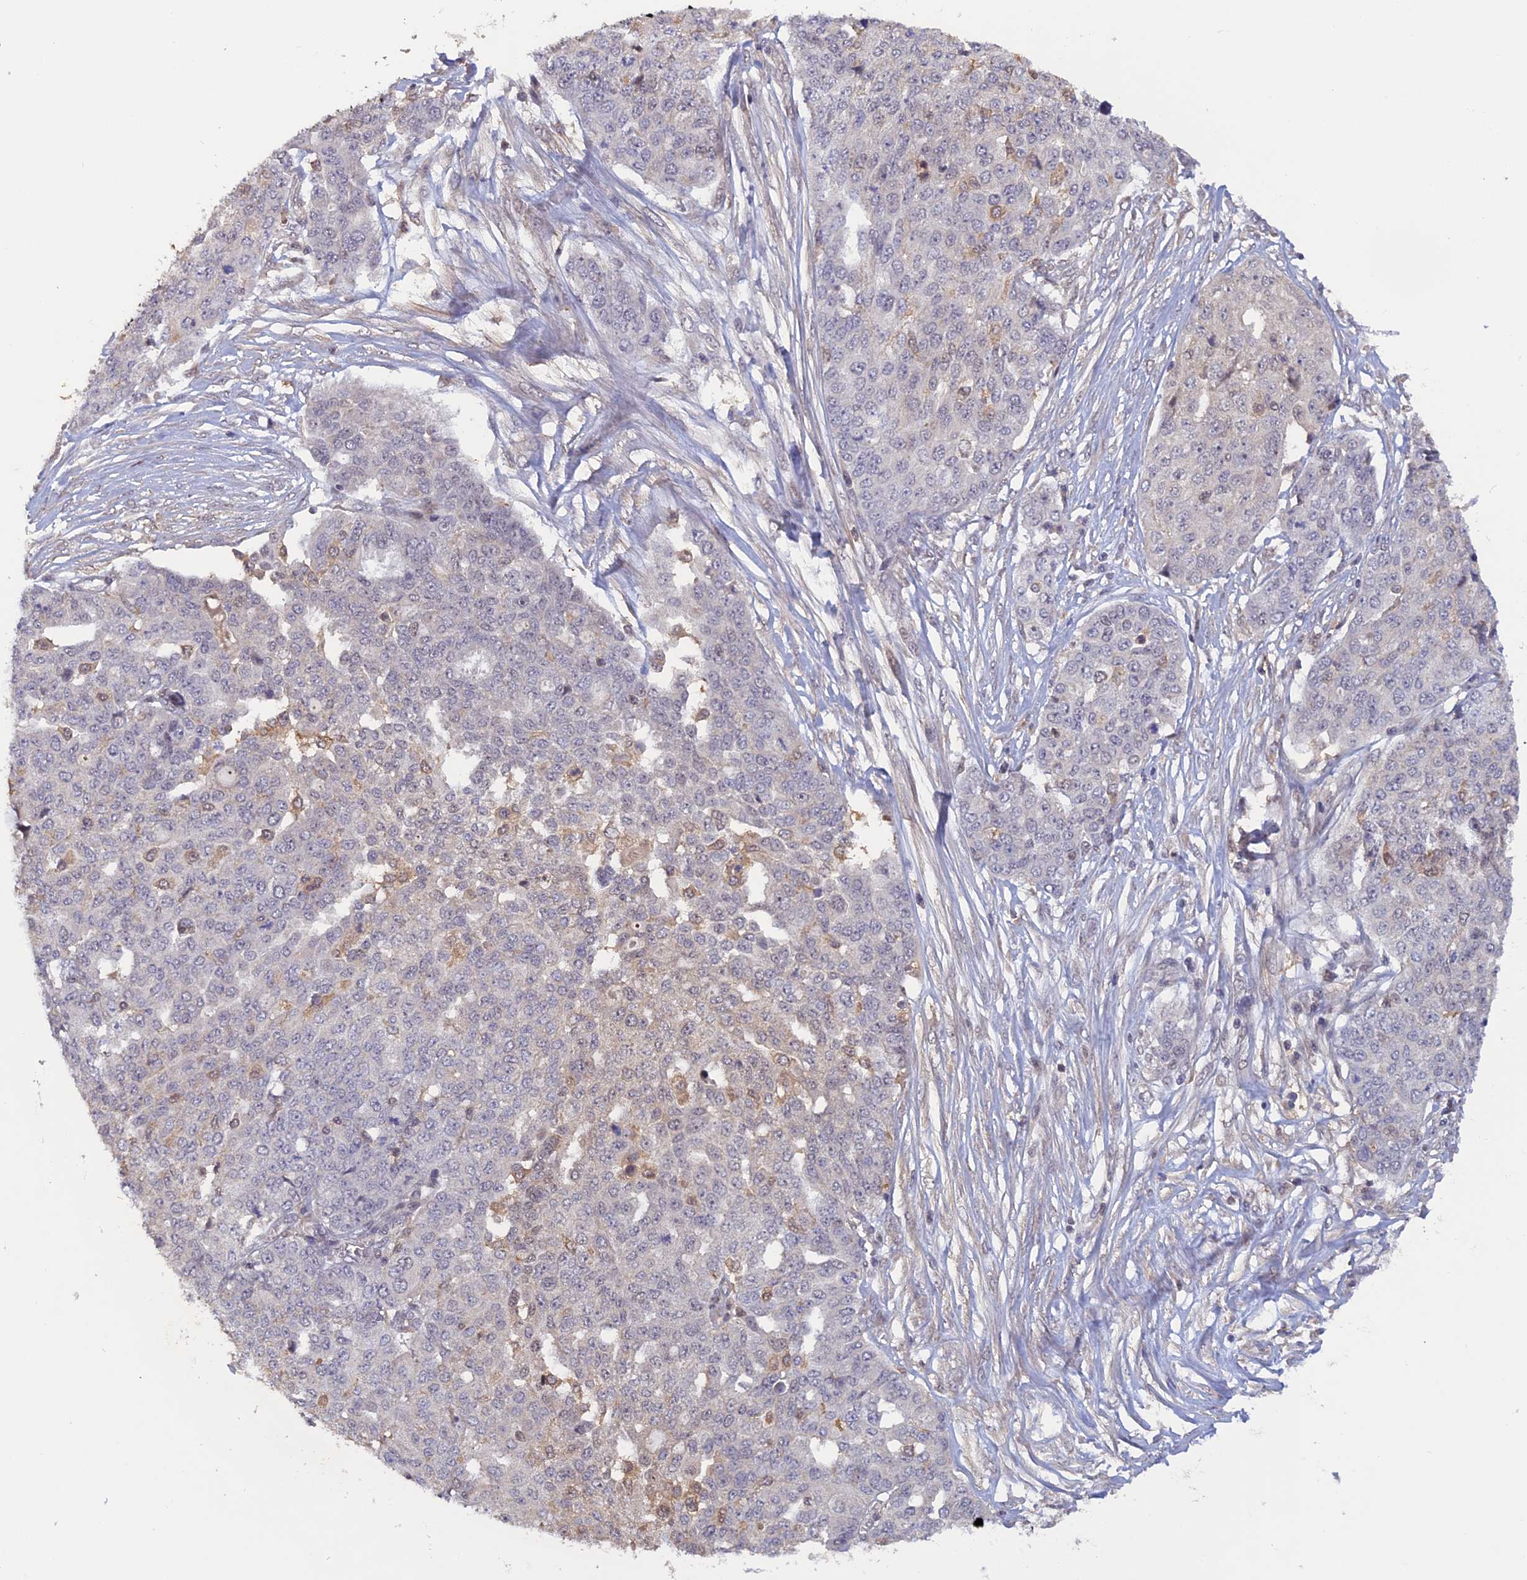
{"staining": {"intensity": "negative", "quantity": "none", "location": "none"}, "tissue": "ovarian cancer", "cell_type": "Tumor cells", "image_type": "cancer", "snomed": [{"axis": "morphology", "description": "Cystadenocarcinoma, serous, NOS"}, {"axis": "topography", "description": "Soft tissue"}, {"axis": "topography", "description": "Ovary"}], "caption": "Tumor cells are negative for brown protein staining in ovarian cancer (serous cystadenocarcinoma). (DAB (3,3'-diaminobenzidine) immunohistochemistry with hematoxylin counter stain).", "gene": "FAM98C", "patient": {"sex": "female", "age": 57}}